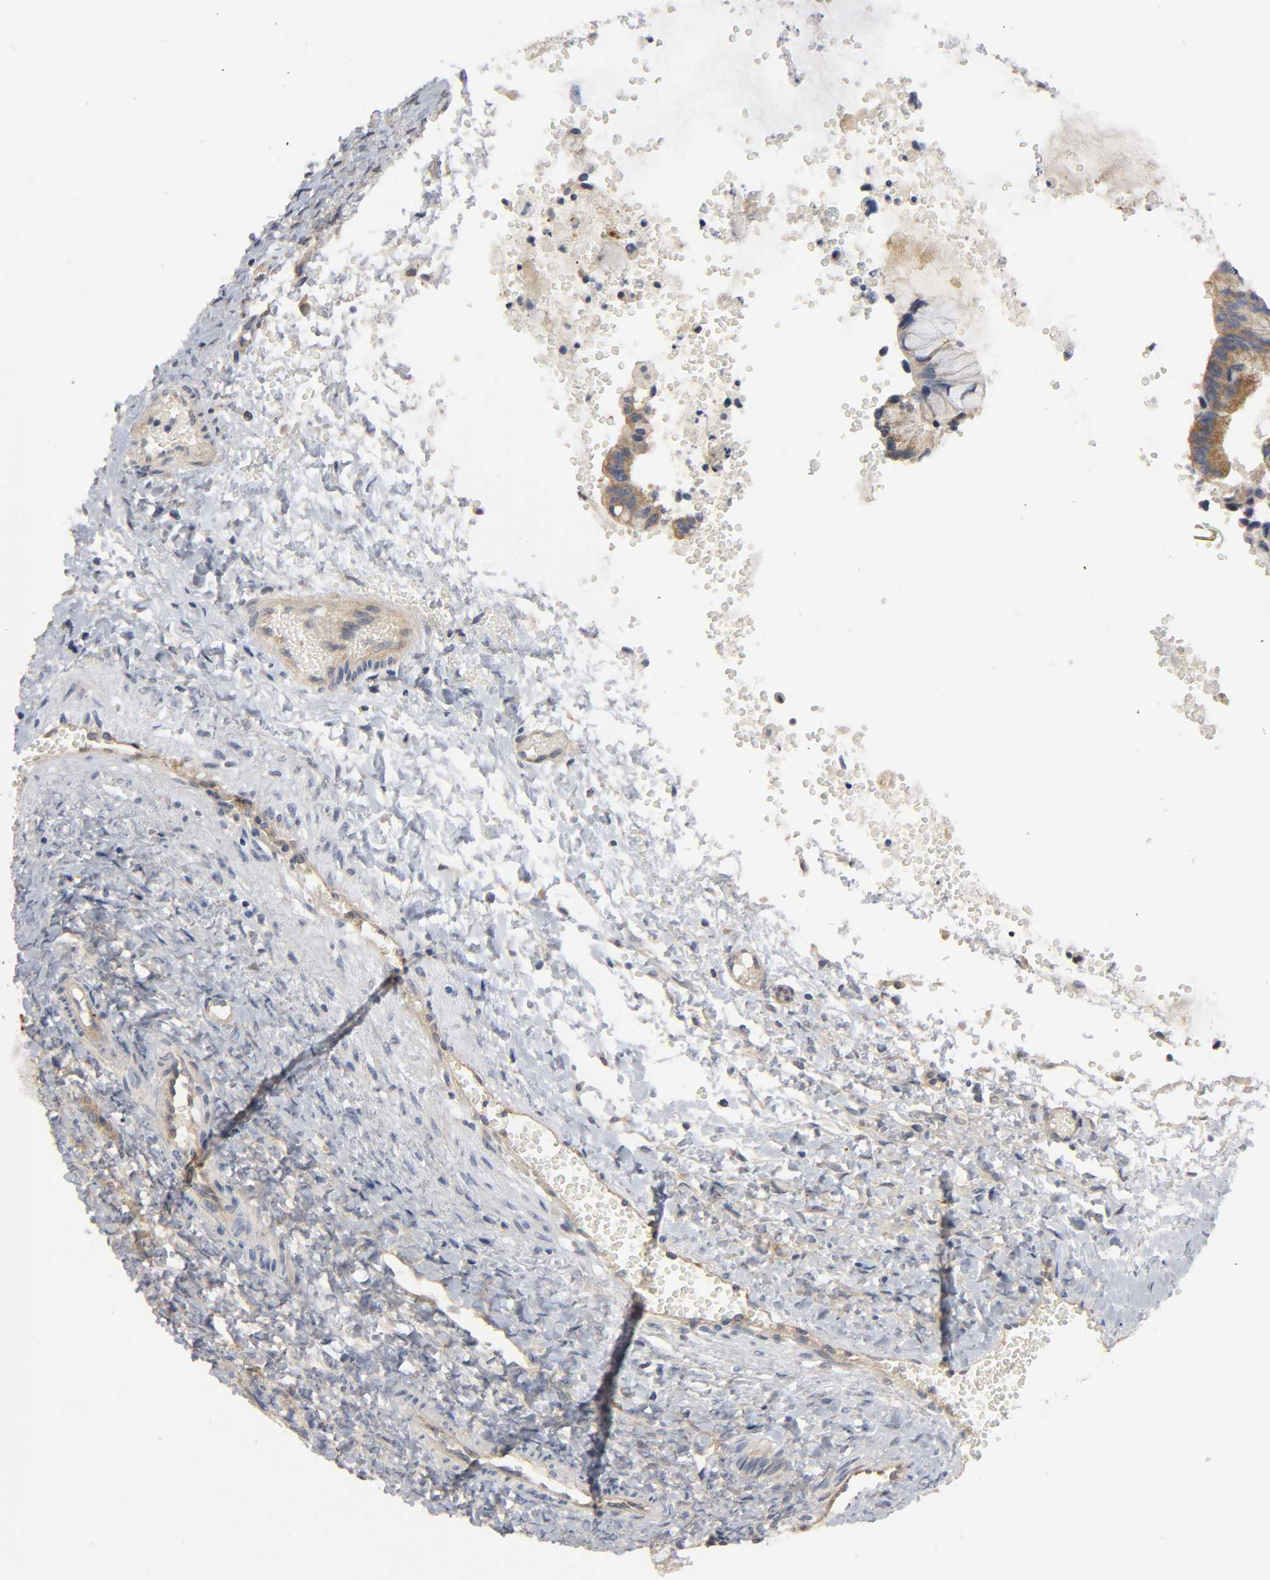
{"staining": {"intensity": "moderate", "quantity": ">75%", "location": "cytoplasmic/membranous"}, "tissue": "ovarian cancer", "cell_type": "Tumor cells", "image_type": "cancer", "snomed": [{"axis": "morphology", "description": "Cystadenocarcinoma, mucinous, NOS"}, {"axis": "topography", "description": "Ovary"}], "caption": "Human ovarian cancer stained with a protein marker displays moderate staining in tumor cells.", "gene": "HDAC6", "patient": {"sex": "female", "age": 36}}